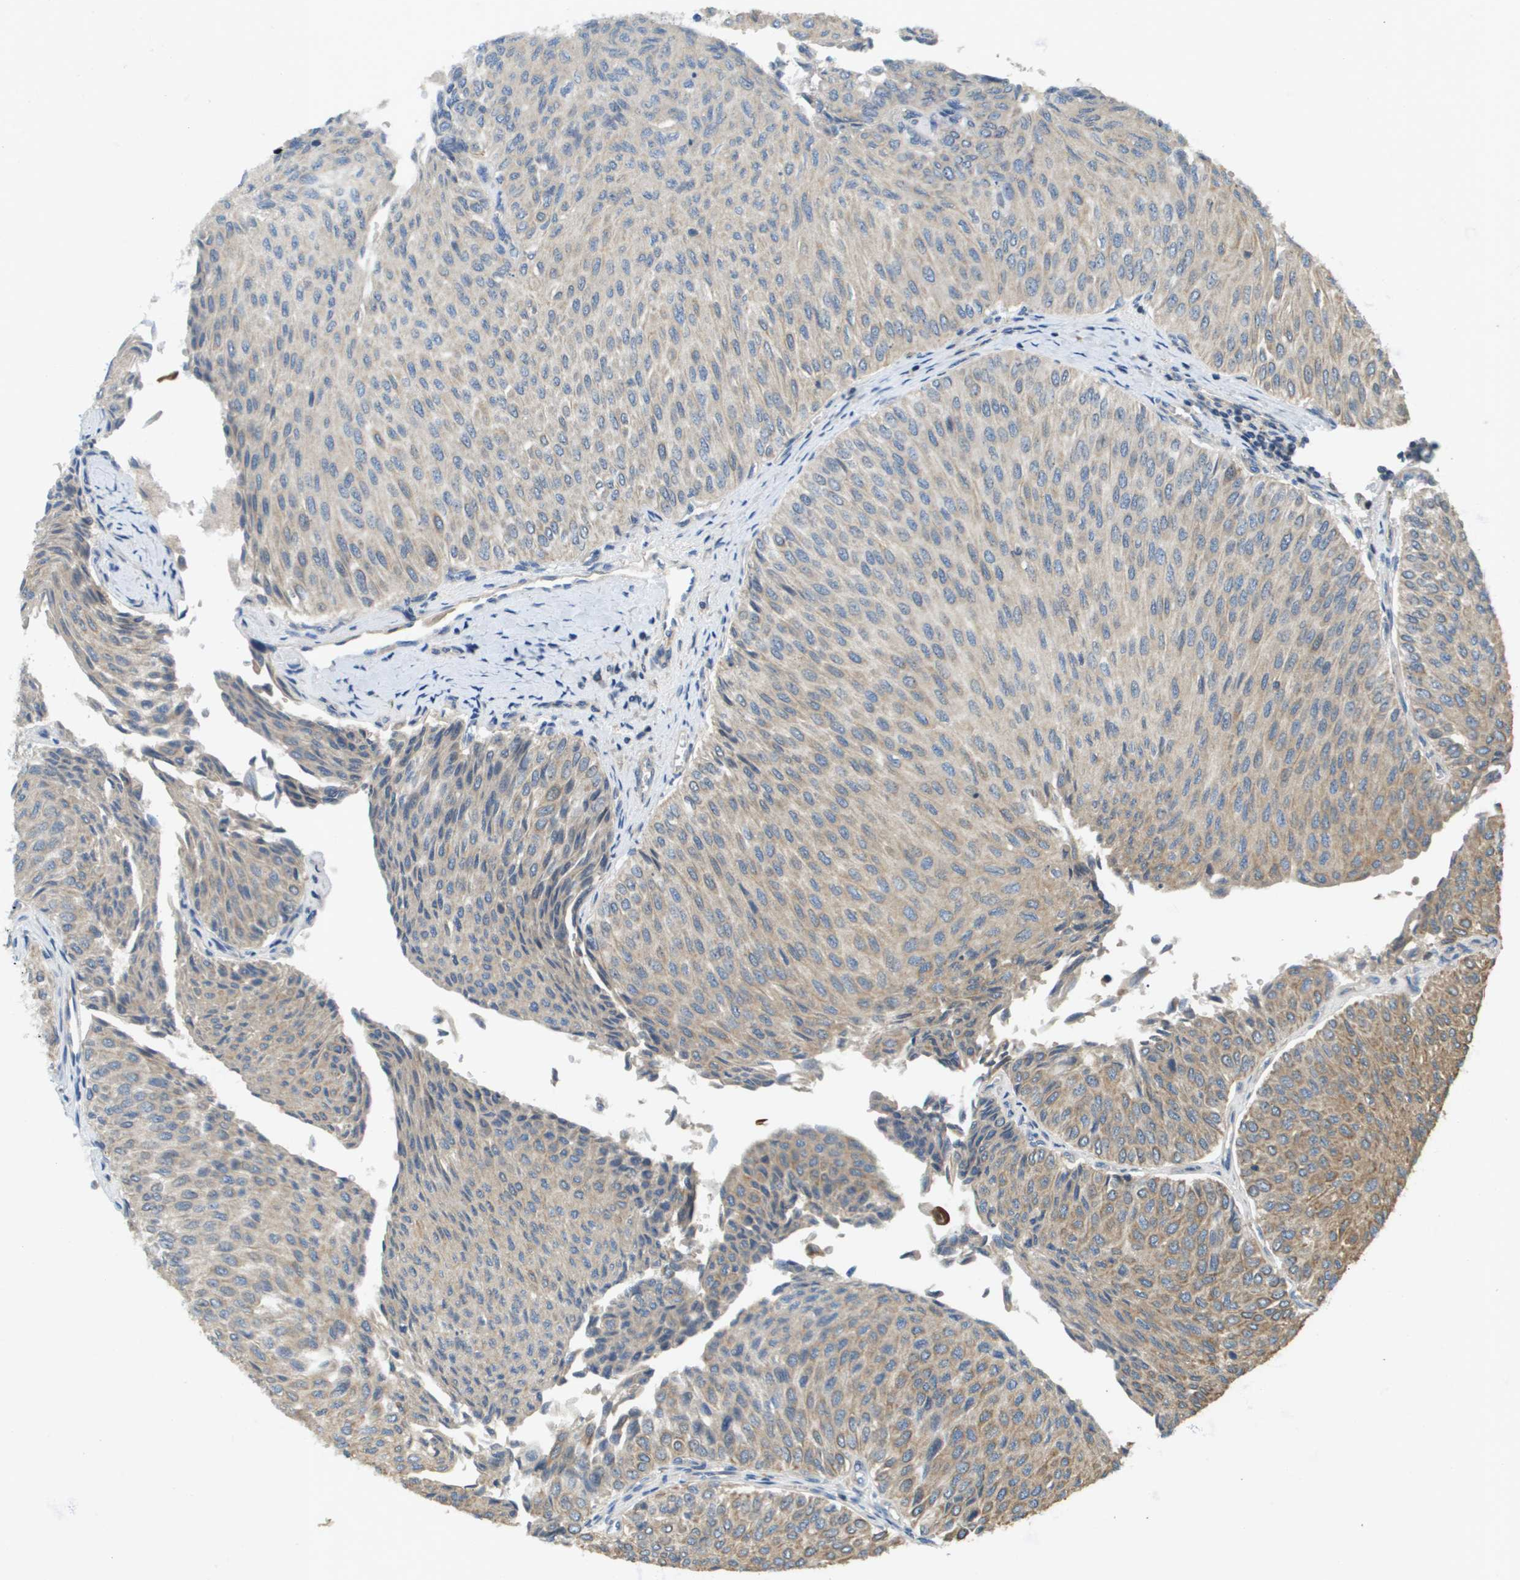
{"staining": {"intensity": "weak", "quantity": "<25%", "location": "cytoplasmic/membranous"}, "tissue": "urothelial cancer", "cell_type": "Tumor cells", "image_type": "cancer", "snomed": [{"axis": "morphology", "description": "Urothelial carcinoma, Low grade"}, {"axis": "topography", "description": "Urinary bladder"}], "caption": "Tumor cells show no significant expression in urothelial cancer.", "gene": "KRT23", "patient": {"sex": "male", "age": 78}}